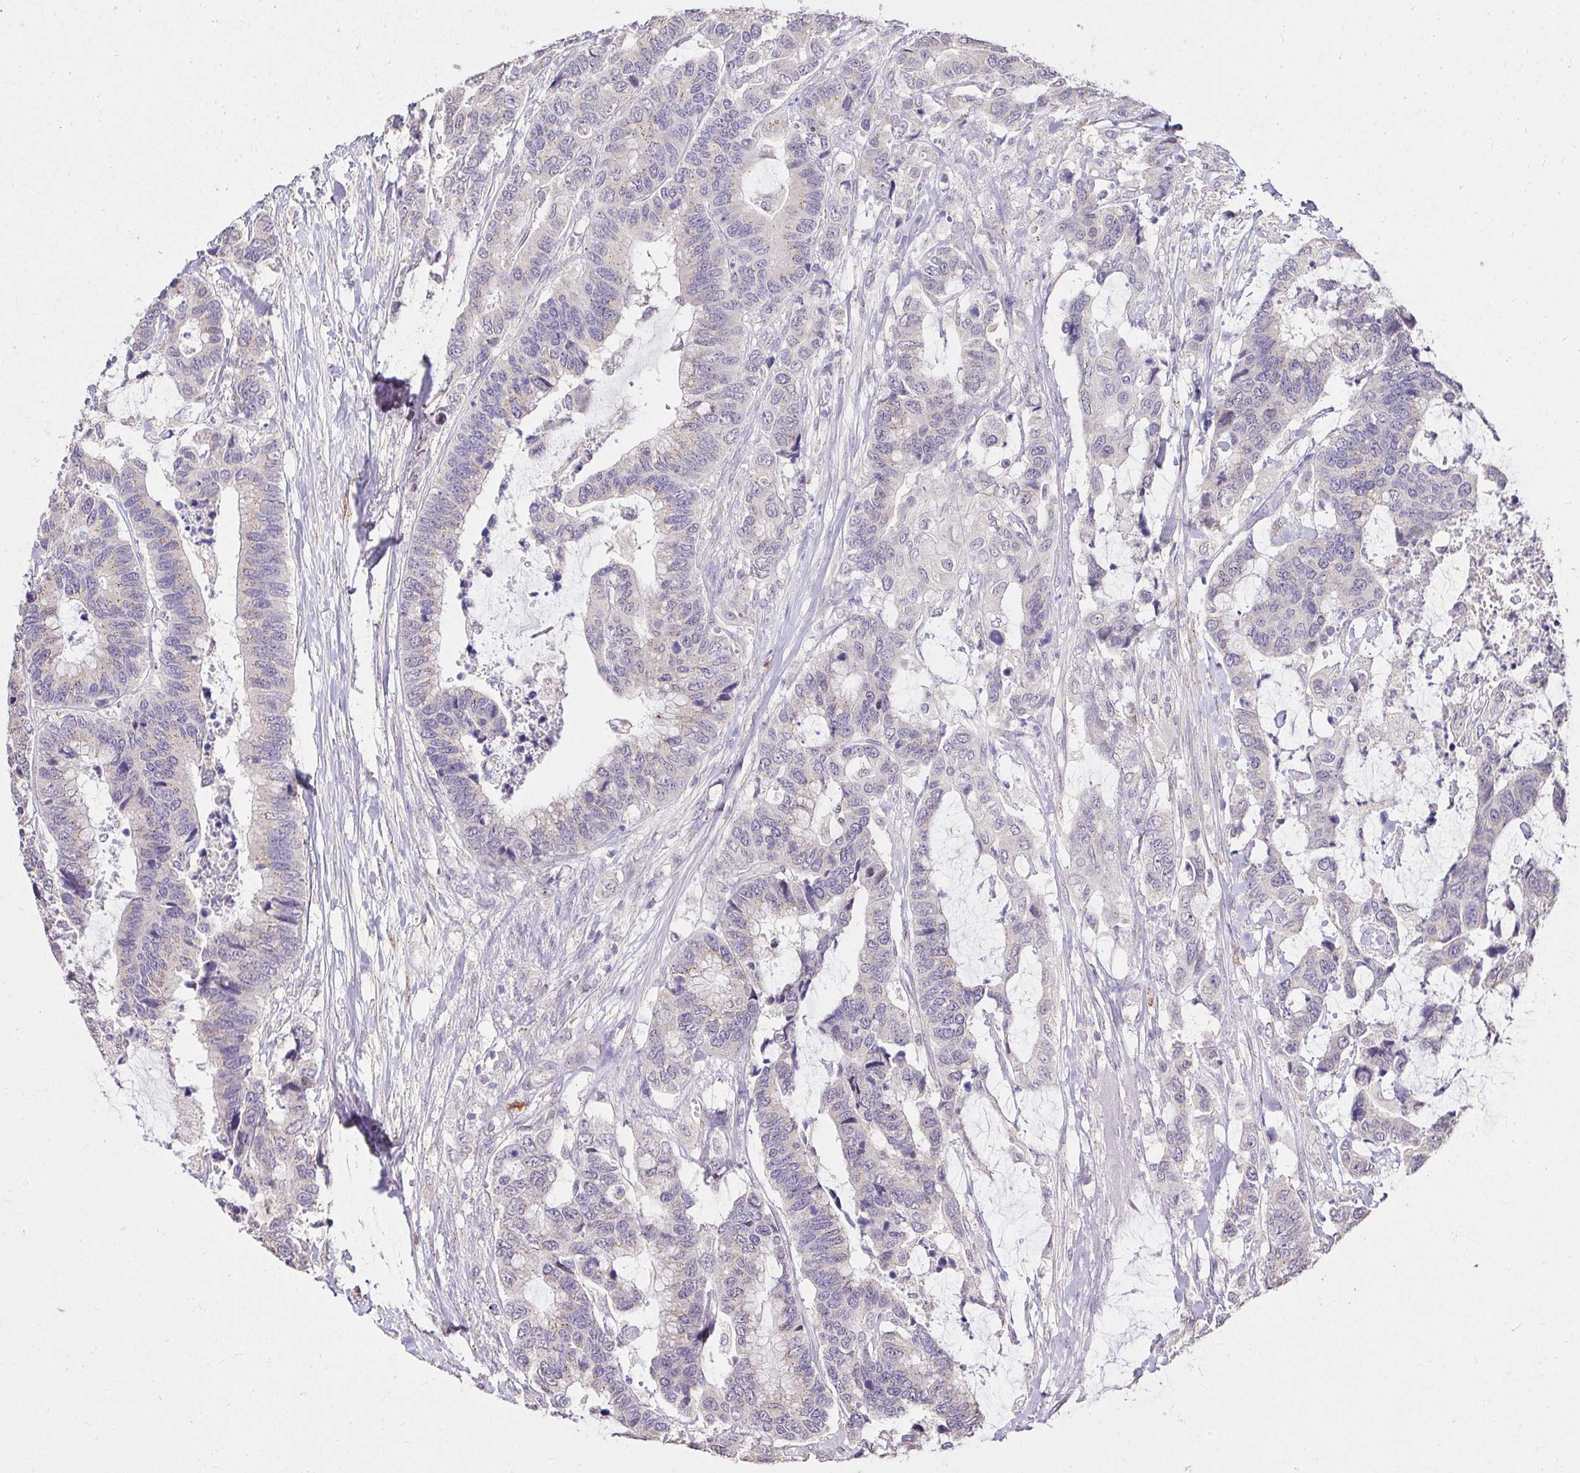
{"staining": {"intensity": "weak", "quantity": "<25%", "location": "cytoplasmic/membranous"}, "tissue": "colorectal cancer", "cell_type": "Tumor cells", "image_type": "cancer", "snomed": [{"axis": "morphology", "description": "Adenocarcinoma, NOS"}, {"axis": "topography", "description": "Rectum"}], "caption": "Protein analysis of colorectal cancer exhibits no significant expression in tumor cells. (DAB immunohistochemistry (IHC) visualized using brightfield microscopy, high magnification).", "gene": "KIAA1210", "patient": {"sex": "female", "age": 59}}